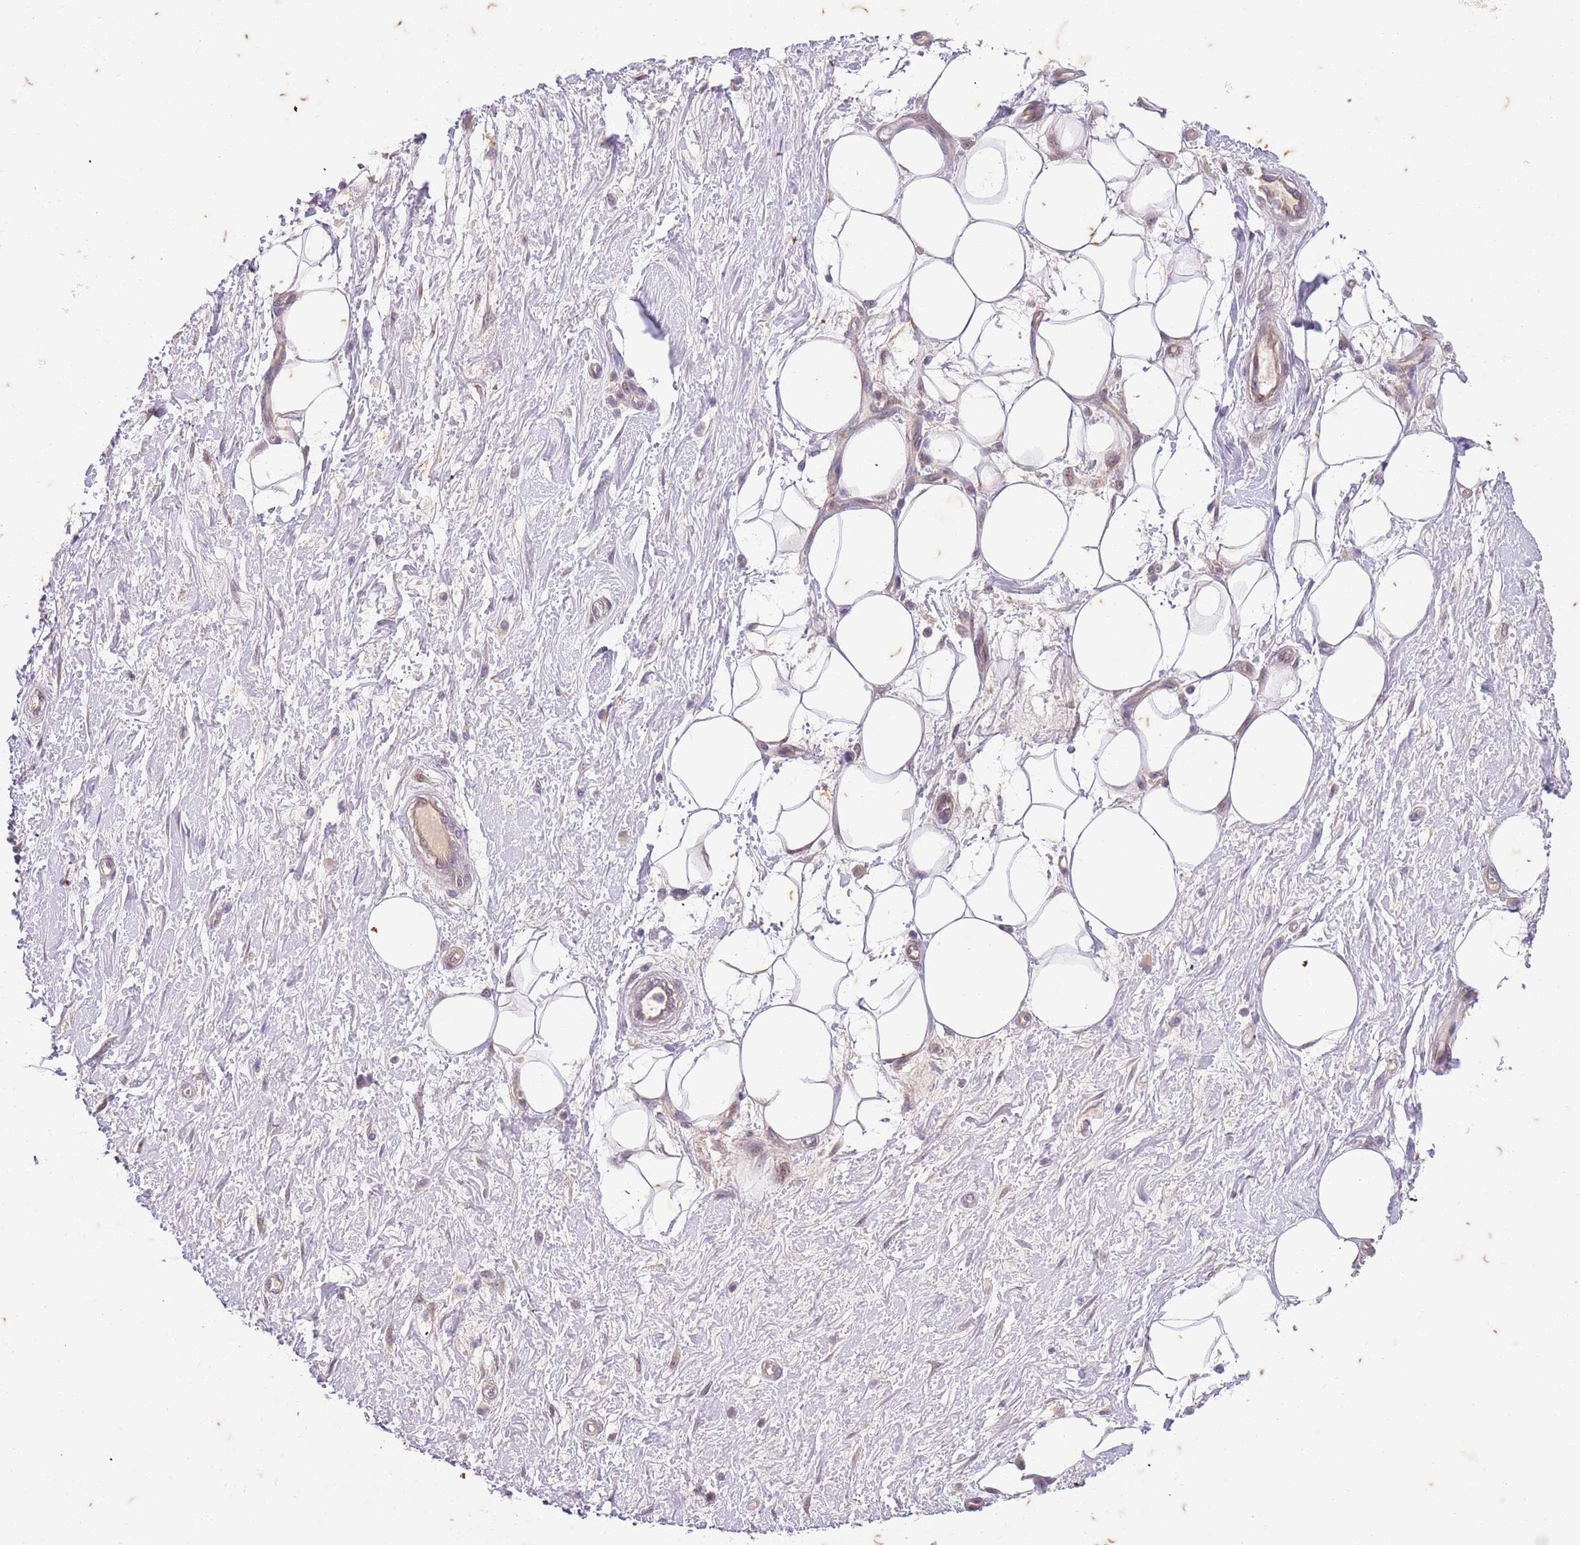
{"staining": {"intensity": "negative", "quantity": "none", "location": "none"}, "tissue": "adipose tissue", "cell_type": "Adipocytes", "image_type": "normal", "snomed": [{"axis": "morphology", "description": "Normal tissue, NOS"}, {"axis": "morphology", "description": "Adenocarcinoma, NOS"}, {"axis": "topography", "description": "Pancreas"}, {"axis": "topography", "description": "Peripheral nerve tissue"}], "caption": "The micrograph displays no significant expression in adipocytes of adipose tissue. The staining is performed using DAB (3,3'-diaminobenzidine) brown chromogen with nuclei counter-stained in using hematoxylin.", "gene": "RAPGEF3", "patient": {"sex": "male", "age": 59}}